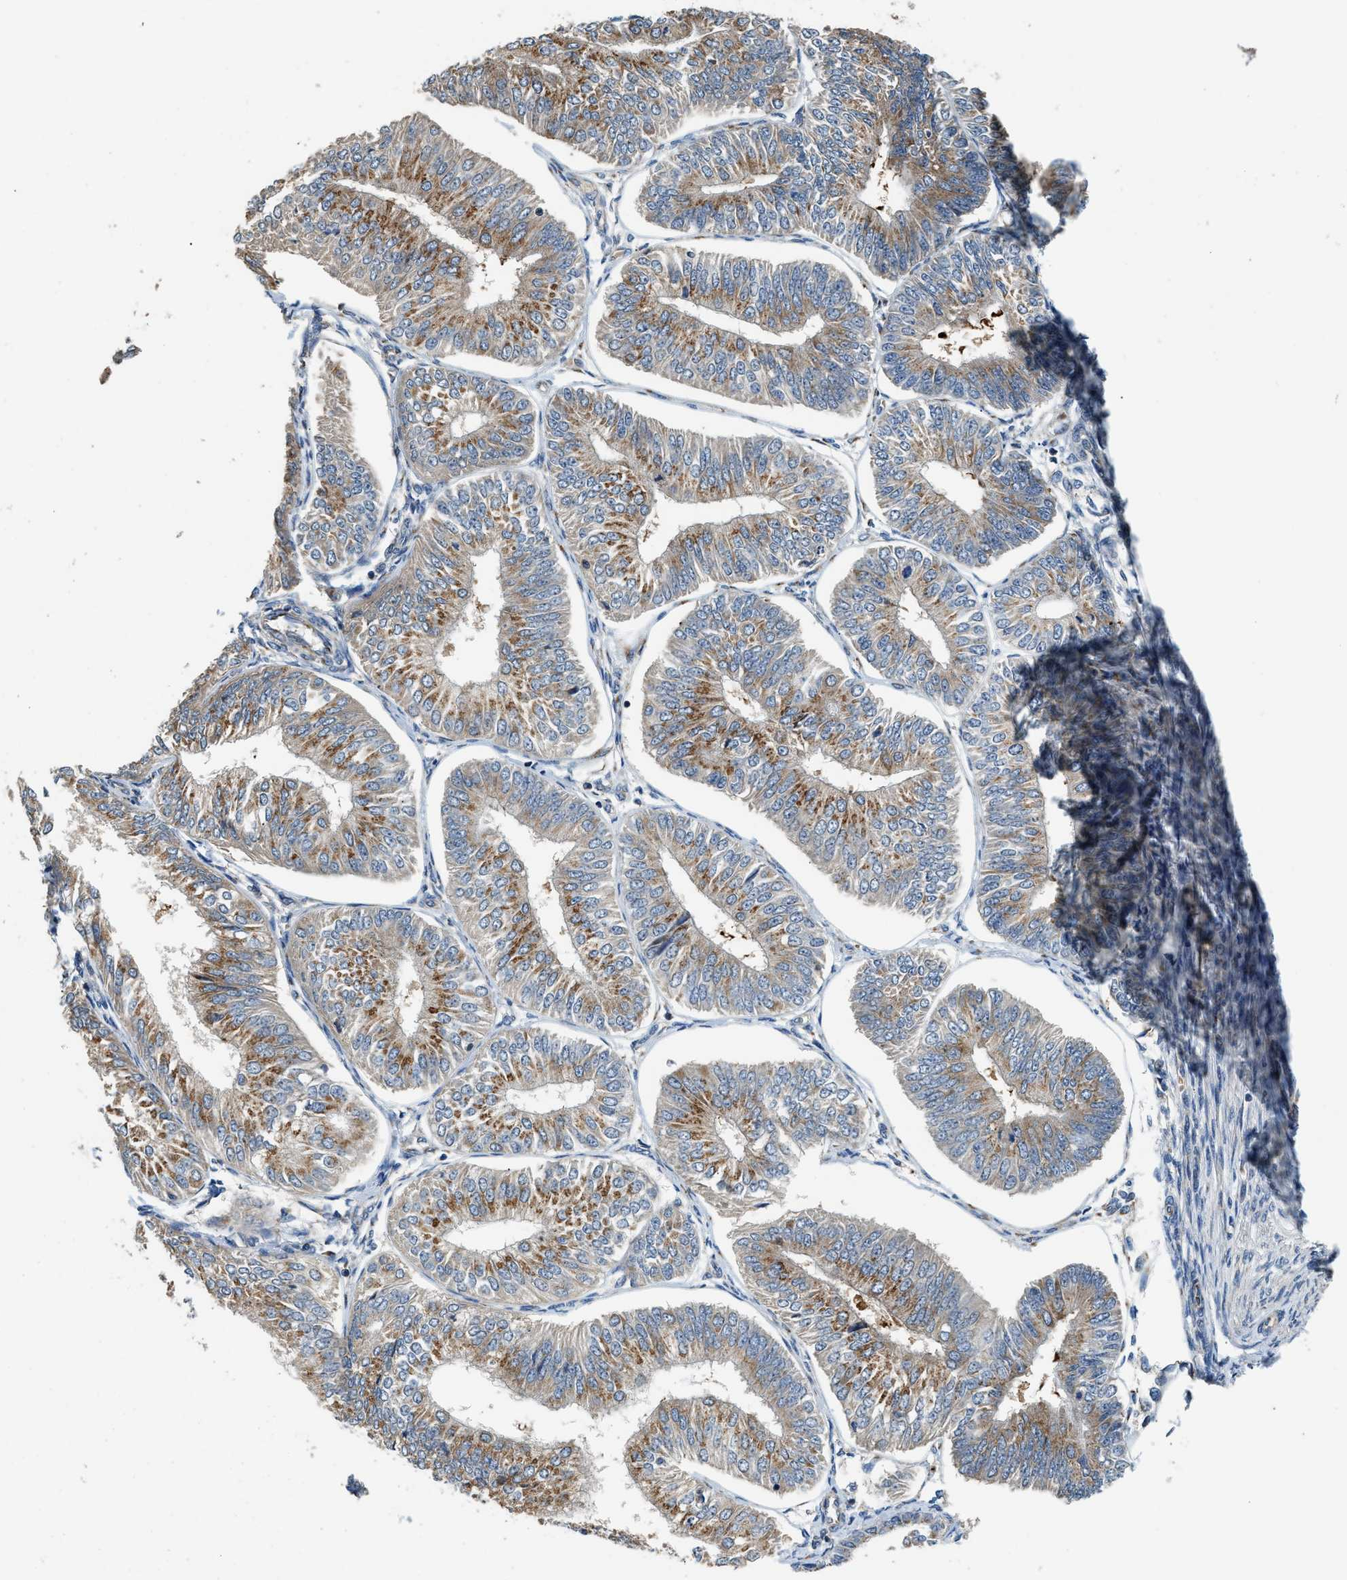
{"staining": {"intensity": "moderate", "quantity": ">75%", "location": "cytoplasmic/membranous"}, "tissue": "endometrial cancer", "cell_type": "Tumor cells", "image_type": "cancer", "snomed": [{"axis": "morphology", "description": "Adenocarcinoma, NOS"}, {"axis": "topography", "description": "Endometrium"}], "caption": "IHC image of human endometrial adenocarcinoma stained for a protein (brown), which reveals medium levels of moderate cytoplasmic/membranous positivity in about >75% of tumor cells.", "gene": "FUT8", "patient": {"sex": "female", "age": 58}}